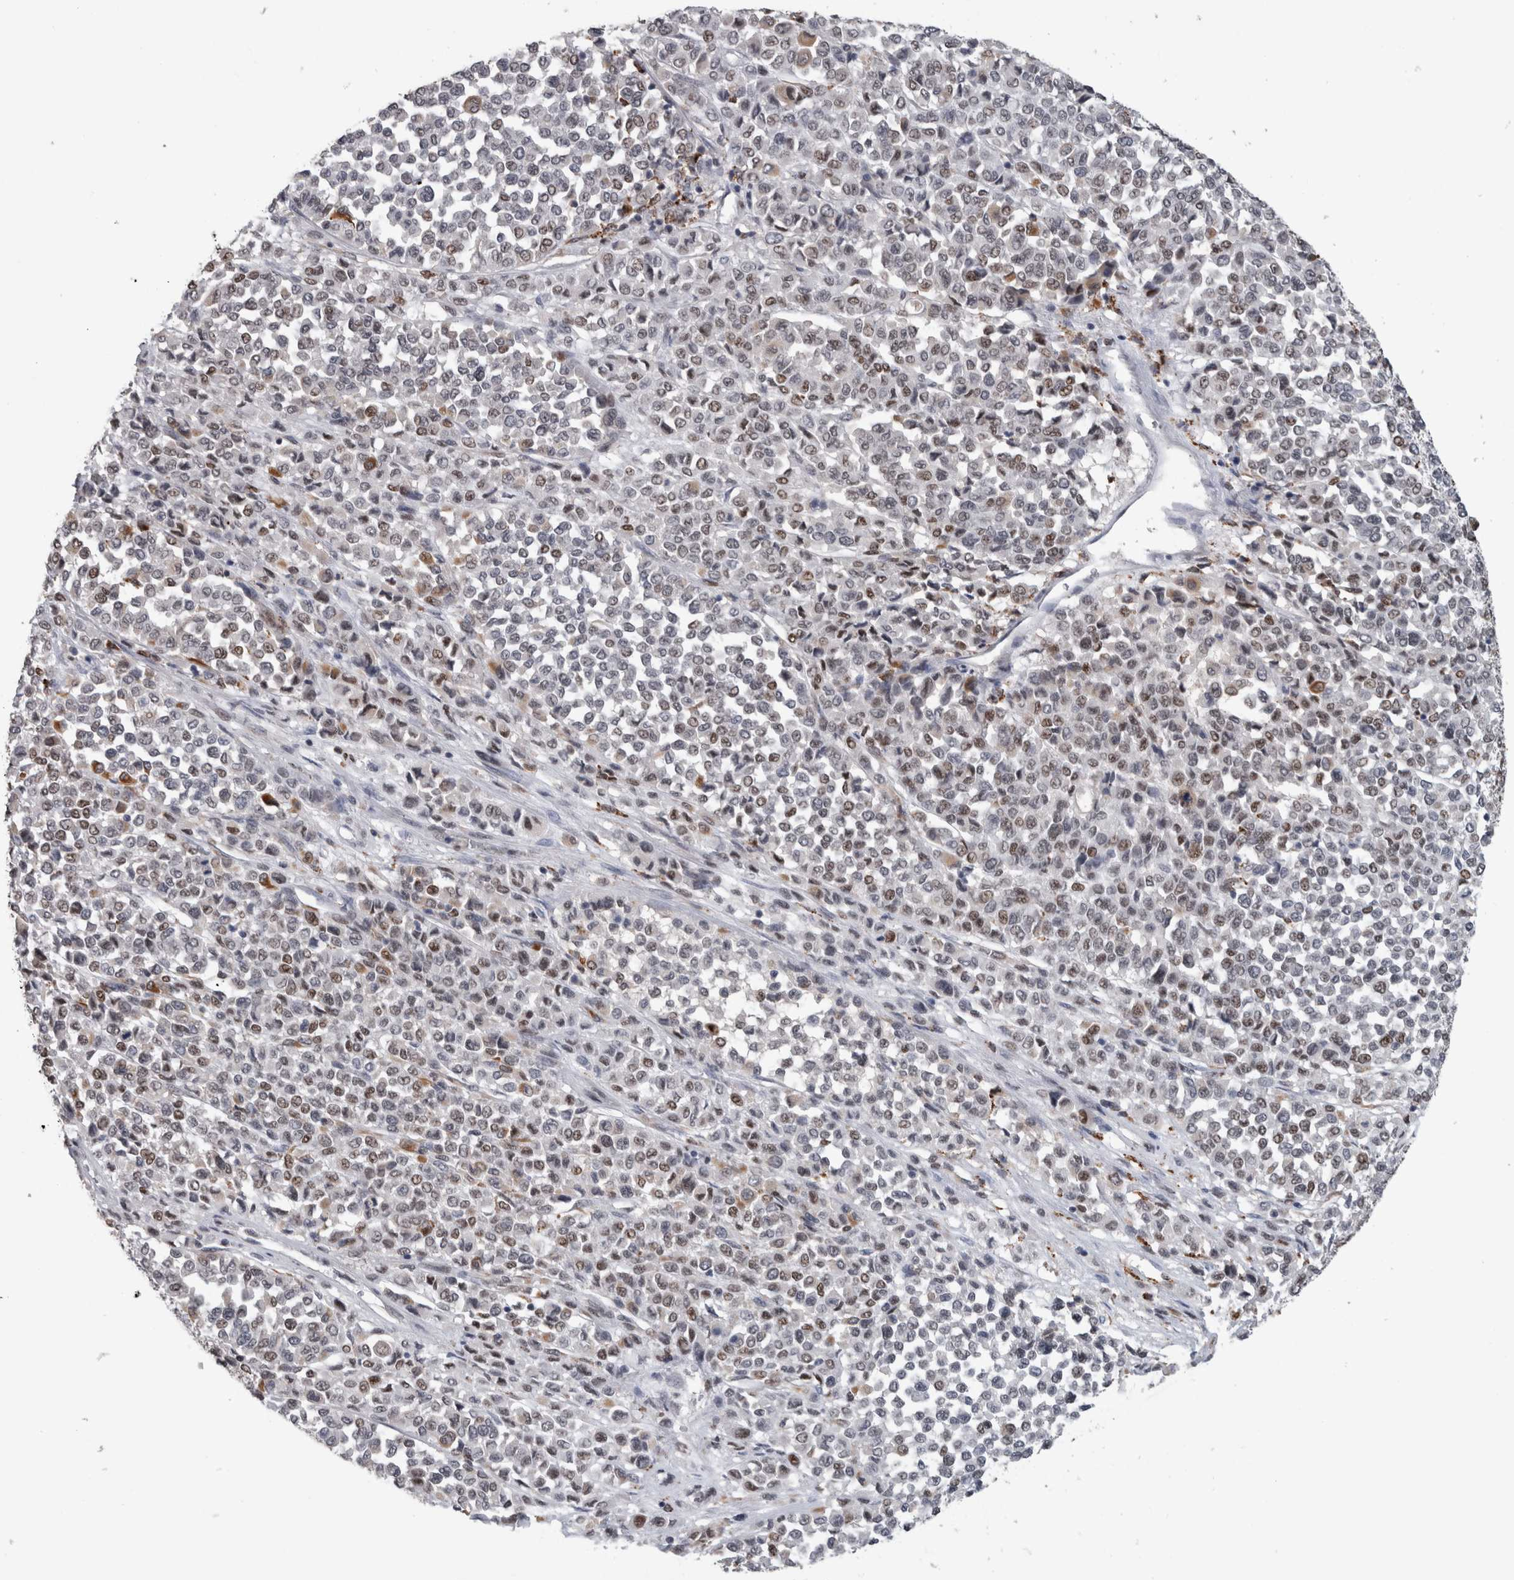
{"staining": {"intensity": "weak", "quantity": "25%-75%", "location": "nuclear"}, "tissue": "melanoma", "cell_type": "Tumor cells", "image_type": "cancer", "snomed": [{"axis": "morphology", "description": "Malignant melanoma, Metastatic site"}, {"axis": "topography", "description": "Pancreas"}], "caption": "DAB immunohistochemical staining of malignant melanoma (metastatic site) reveals weak nuclear protein staining in about 25%-75% of tumor cells. Immunohistochemistry (ihc) stains the protein in brown and the nuclei are stained blue.", "gene": "POLD2", "patient": {"sex": "female", "age": 30}}